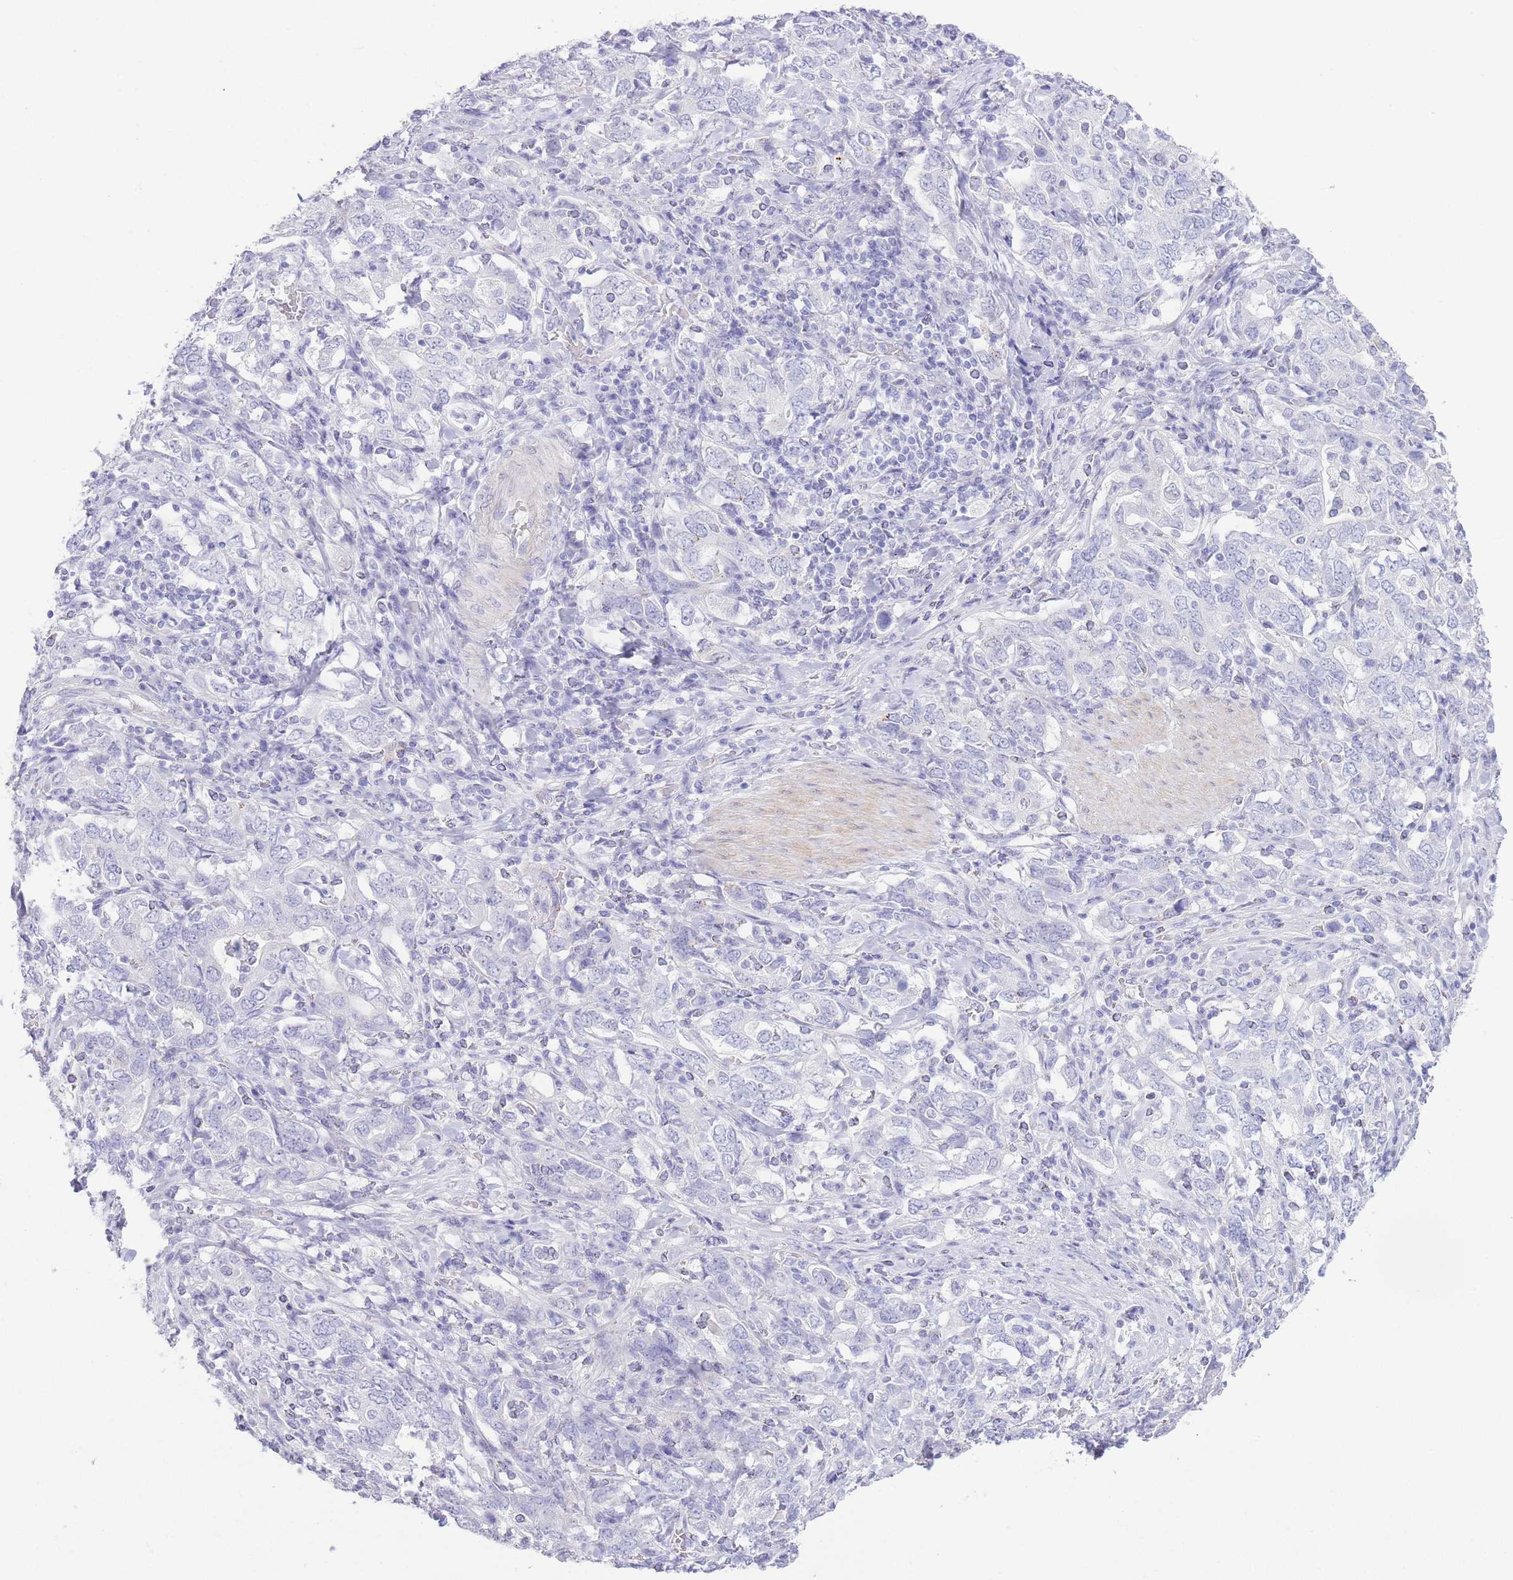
{"staining": {"intensity": "negative", "quantity": "none", "location": "none"}, "tissue": "stomach cancer", "cell_type": "Tumor cells", "image_type": "cancer", "snomed": [{"axis": "morphology", "description": "Adenocarcinoma, NOS"}, {"axis": "topography", "description": "Stomach, upper"}, {"axis": "topography", "description": "Stomach"}], "caption": "Immunohistochemistry histopathology image of neoplastic tissue: stomach cancer stained with DAB (3,3'-diaminobenzidine) displays no significant protein expression in tumor cells.", "gene": "PKLR", "patient": {"sex": "male", "age": 62}}